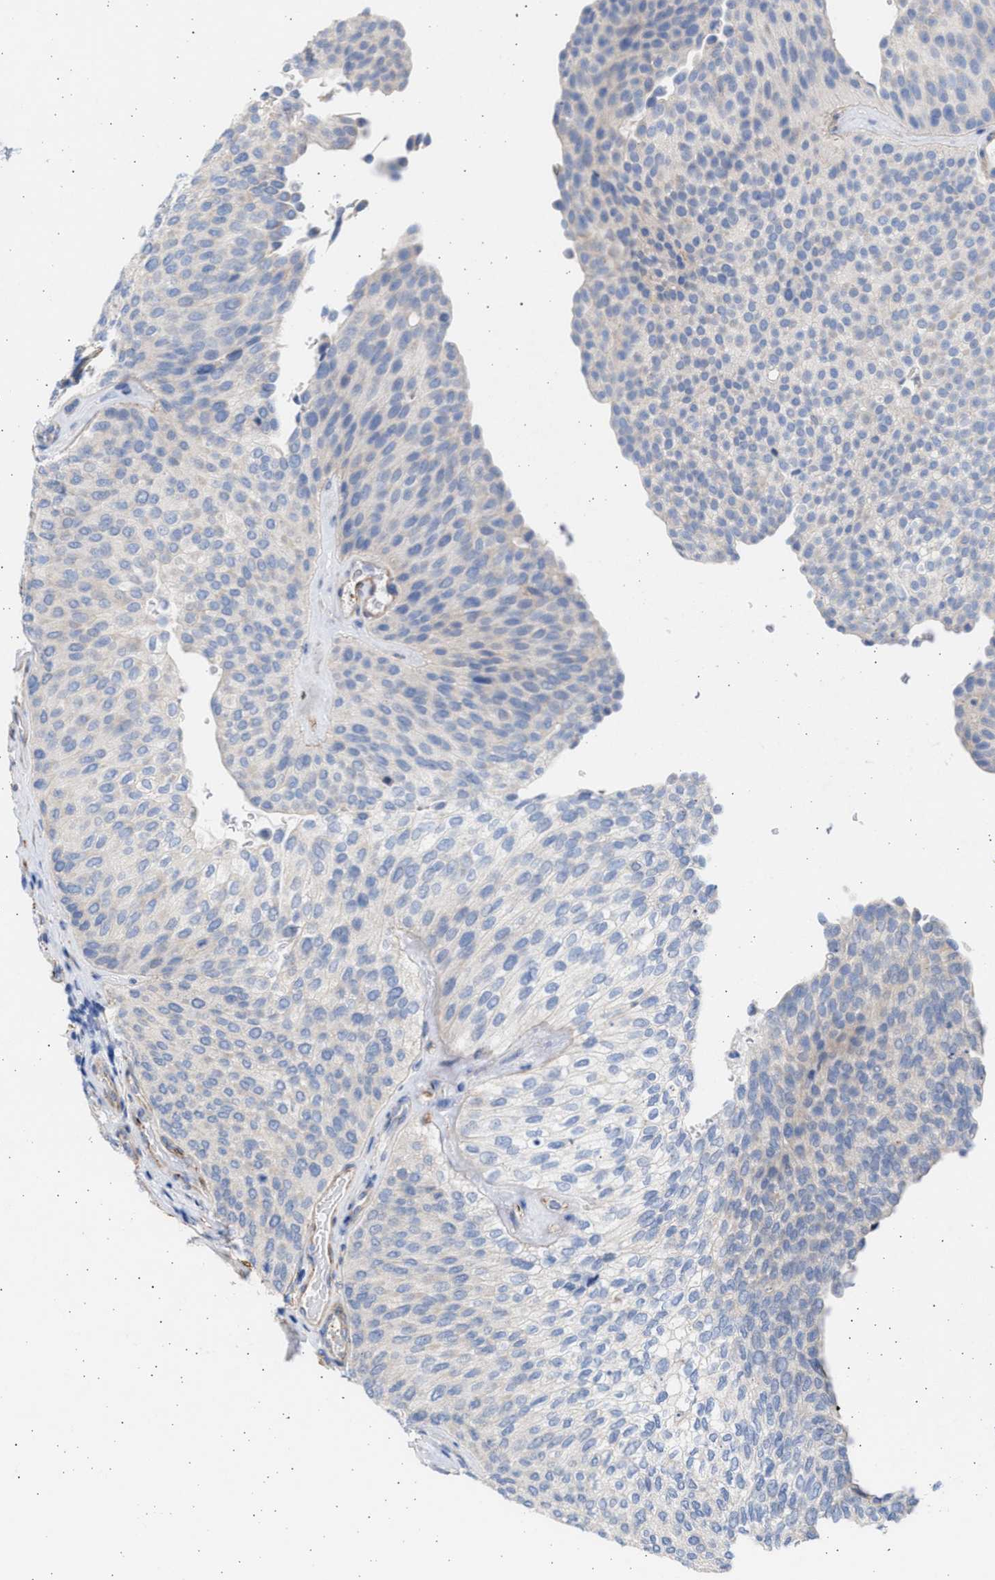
{"staining": {"intensity": "negative", "quantity": "none", "location": "none"}, "tissue": "urothelial cancer", "cell_type": "Tumor cells", "image_type": "cancer", "snomed": [{"axis": "morphology", "description": "Urothelial carcinoma, Low grade"}, {"axis": "topography", "description": "Urinary bladder"}], "caption": "Tumor cells show no significant staining in low-grade urothelial carcinoma.", "gene": "NBR1", "patient": {"sex": "female", "age": 79}}